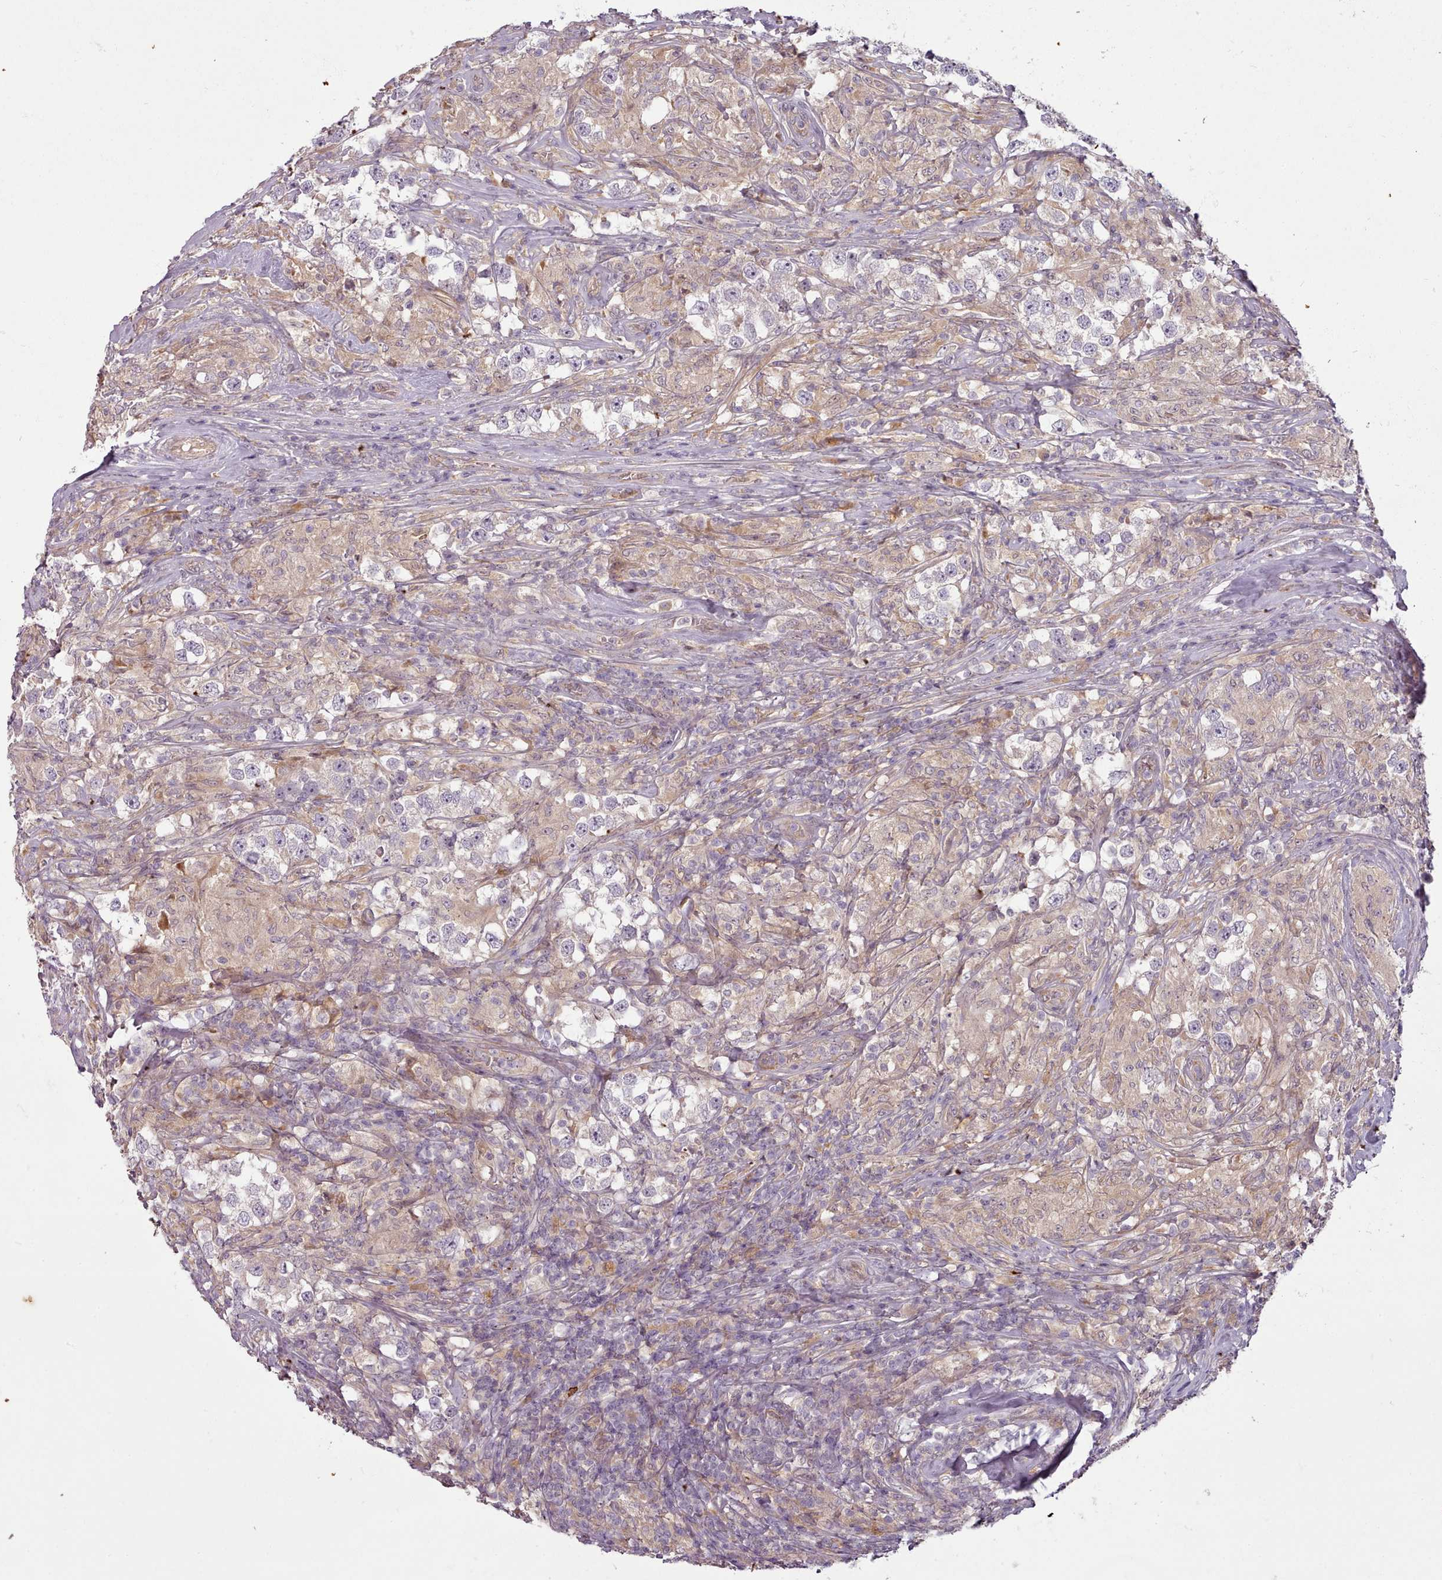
{"staining": {"intensity": "negative", "quantity": "none", "location": "none"}, "tissue": "testis cancer", "cell_type": "Tumor cells", "image_type": "cancer", "snomed": [{"axis": "morphology", "description": "Seminoma, NOS"}, {"axis": "topography", "description": "Testis"}], "caption": "Histopathology image shows no significant protein staining in tumor cells of testis seminoma.", "gene": "C1QTNF5", "patient": {"sex": "male", "age": 46}}